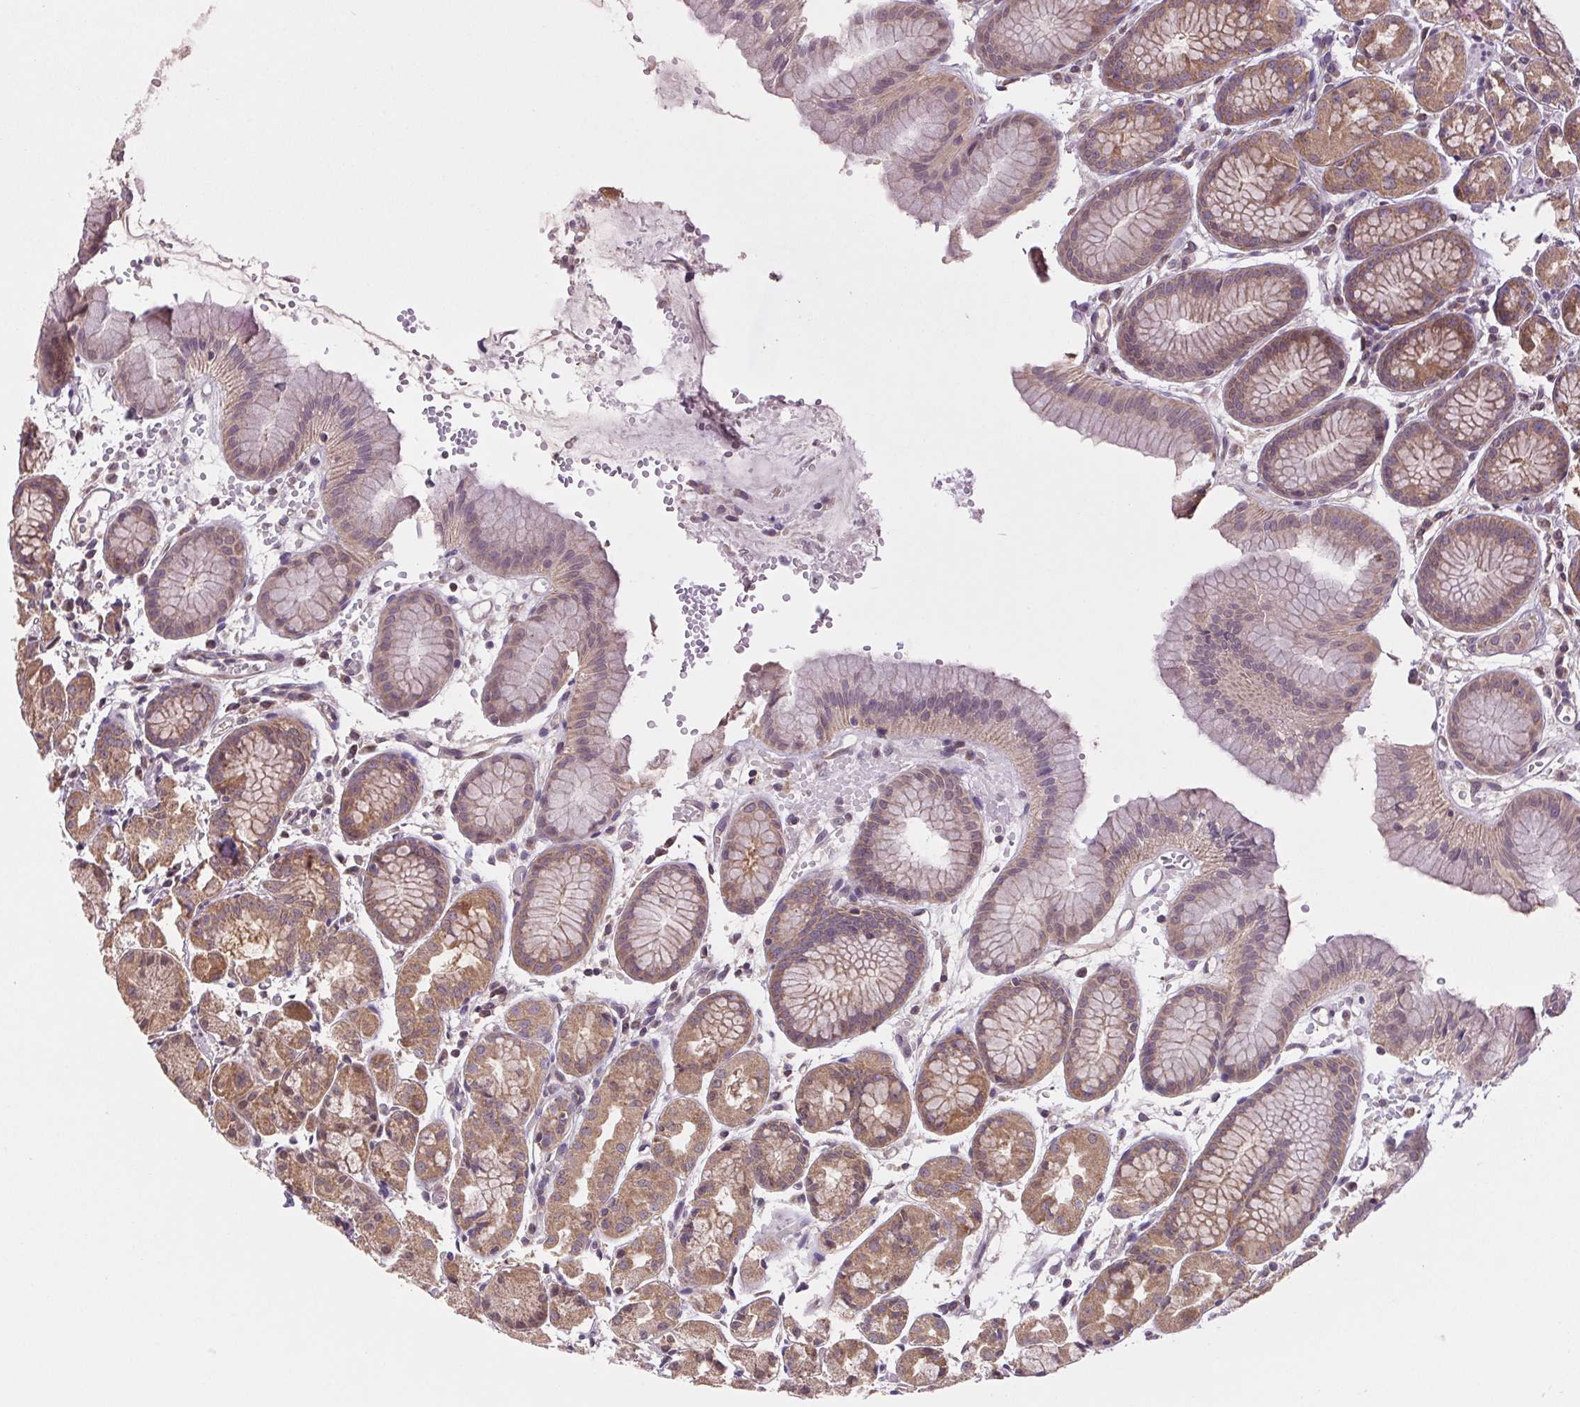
{"staining": {"intensity": "moderate", "quantity": ">75%", "location": "cytoplasmic/membranous"}, "tissue": "stomach", "cell_type": "Glandular cells", "image_type": "normal", "snomed": [{"axis": "morphology", "description": "Normal tissue, NOS"}, {"axis": "topography", "description": "Stomach, upper"}], "caption": "An image of human stomach stained for a protein demonstrates moderate cytoplasmic/membranous brown staining in glandular cells. Ihc stains the protein in brown and the nuclei are stained blue.", "gene": "MAP3K5", "patient": {"sex": "male", "age": 47}}